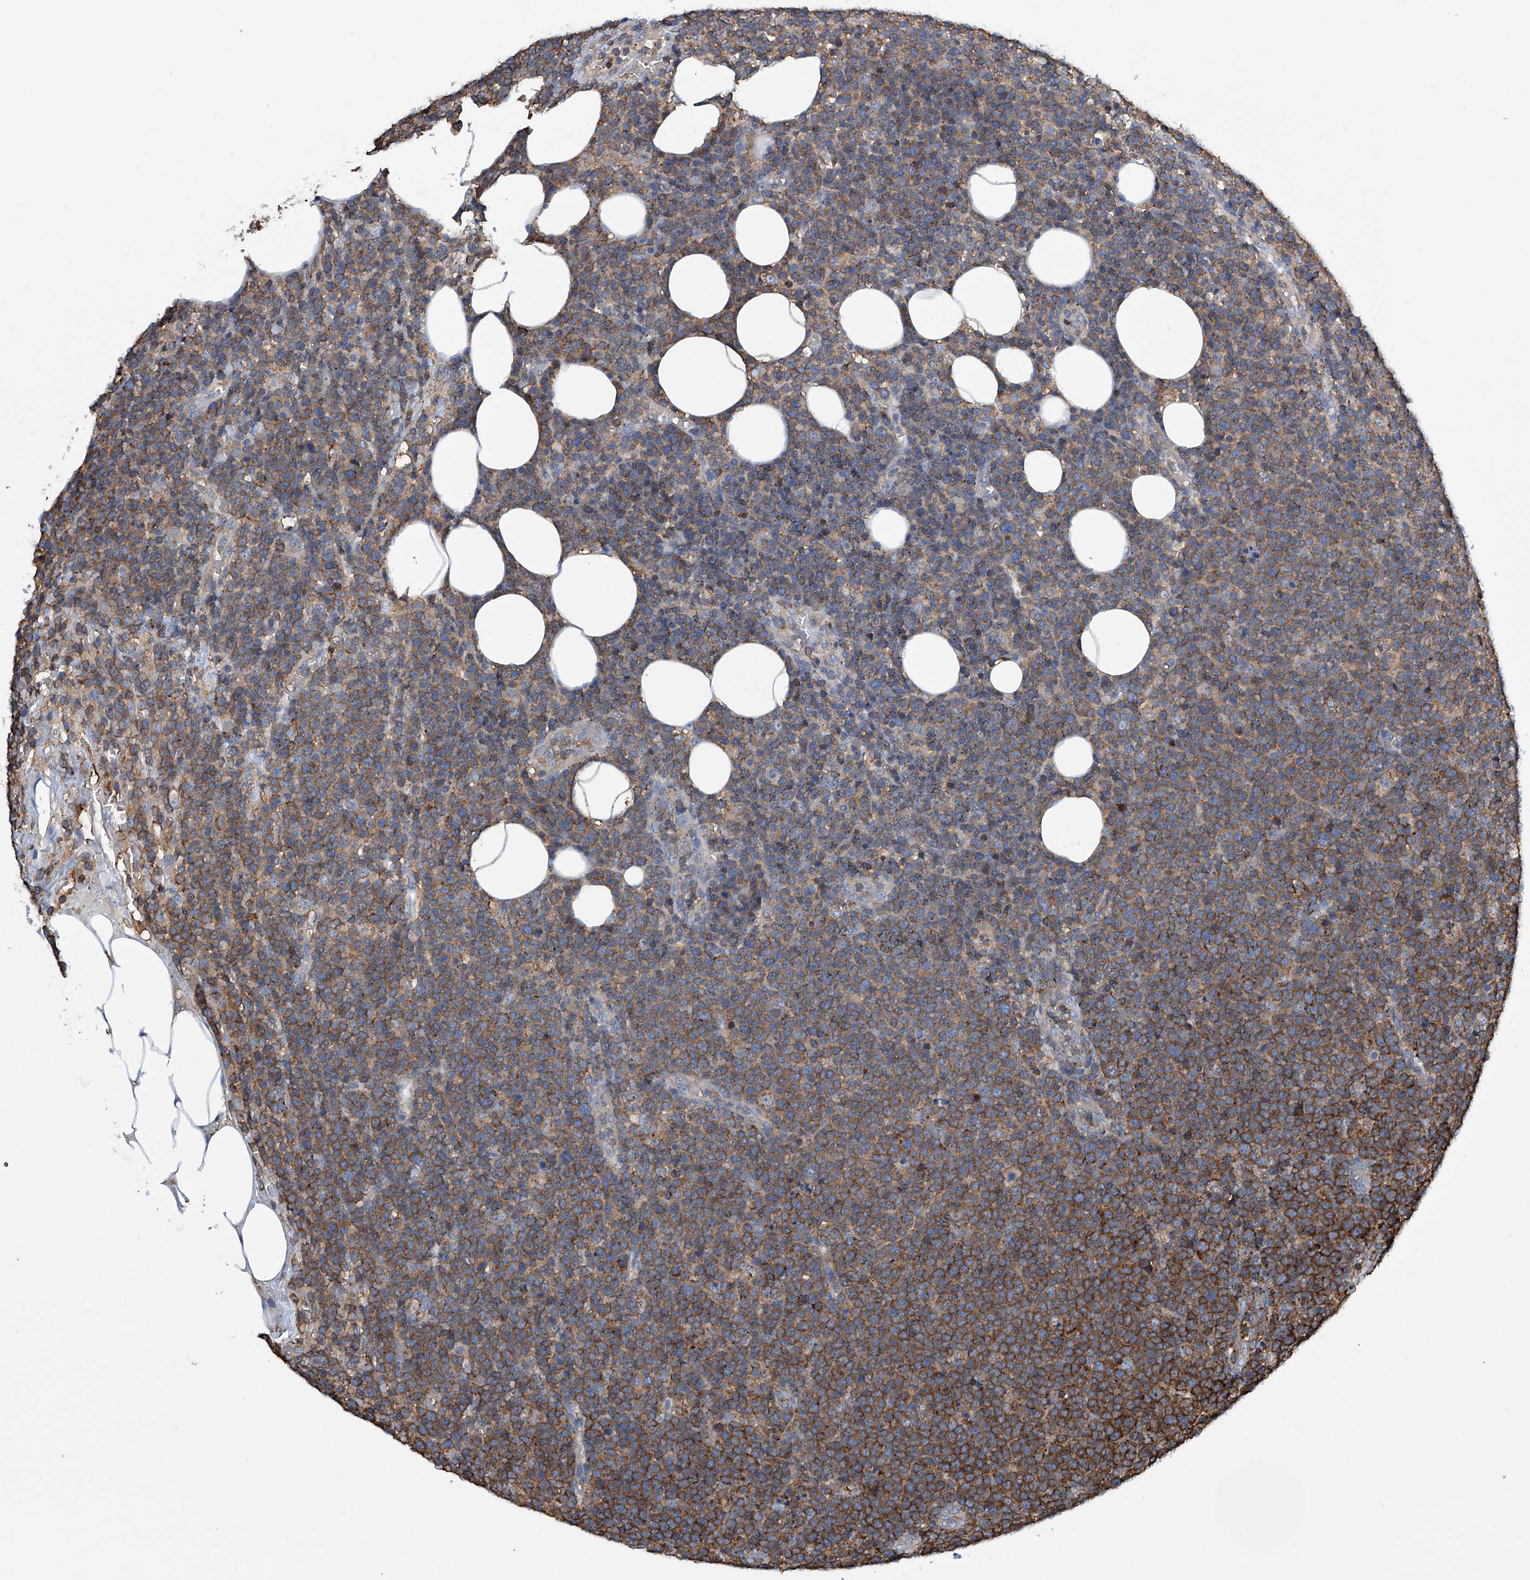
{"staining": {"intensity": "moderate", "quantity": ">75%", "location": "cytoplasmic/membranous"}, "tissue": "lymphoma", "cell_type": "Tumor cells", "image_type": "cancer", "snomed": [{"axis": "morphology", "description": "Malignant lymphoma, non-Hodgkin's type, High grade"}, {"axis": "topography", "description": "Lymph node"}], "caption": "Immunohistochemistry (IHC) image of neoplastic tissue: malignant lymphoma, non-Hodgkin's type (high-grade) stained using immunohistochemistry (IHC) reveals medium levels of moderate protein expression localized specifically in the cytoplasmic/membranous of tumor cells, appearing as a cytoplasmic/membranous brown color.", "gene": "ZNF484", "patient": {"sex": "male", "age": 61}}